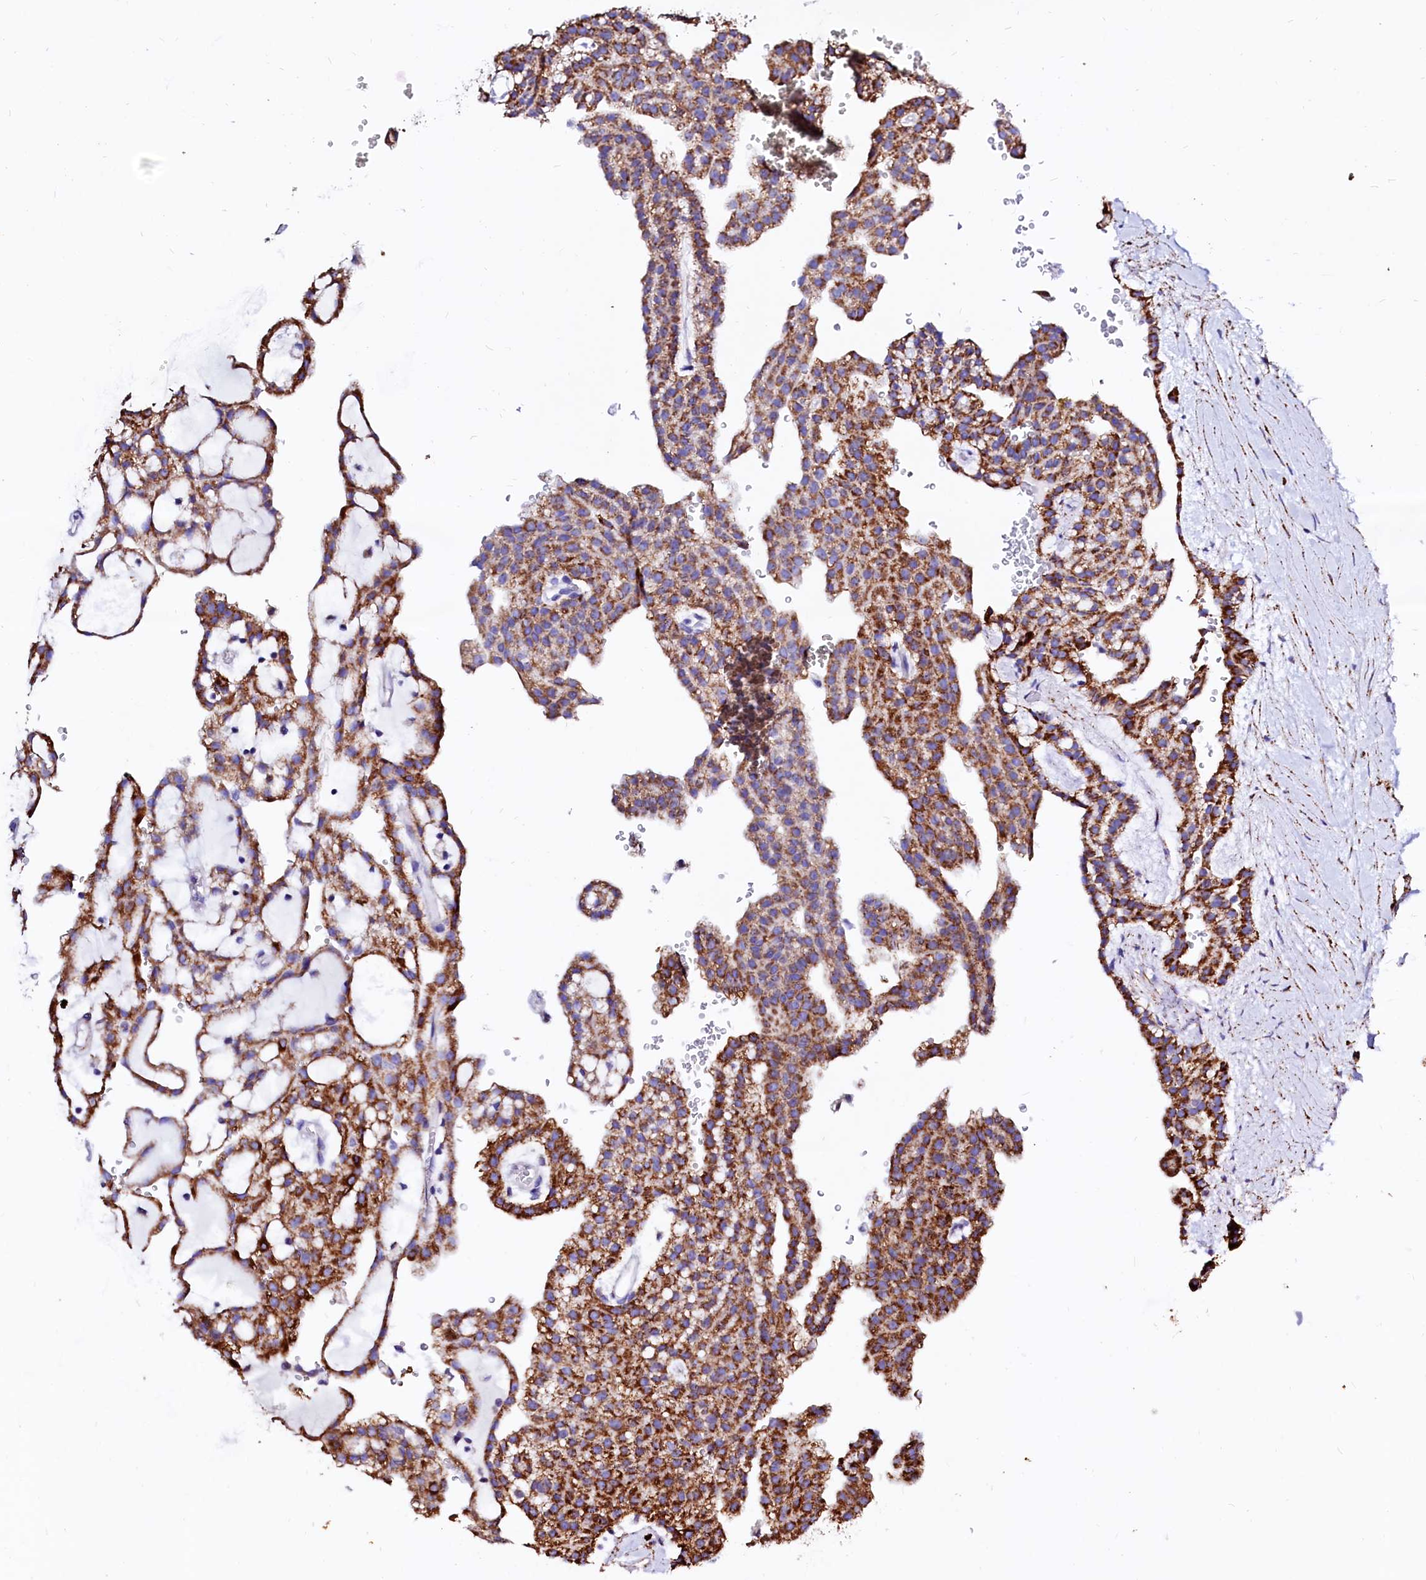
{"staining": {"intensity": "strong", "quantity": ">75%", "location": "cytoplasmic/membranous"}, "tissue": "renal cancer", "cell_type": "Tumor cells", "image_type": "cancer", "snomed": [{"axis": "morphology", "description": "Adenocarcinoma, NOS"}, {"axis": "topography", "description": "Kidney"}], "caption": "Adenocarcinoma (renal) stained with a protein marker reveals strong staining in tumor cells.", "gene": "MAOB", "patient": {"sex": "male", "age": 63}}